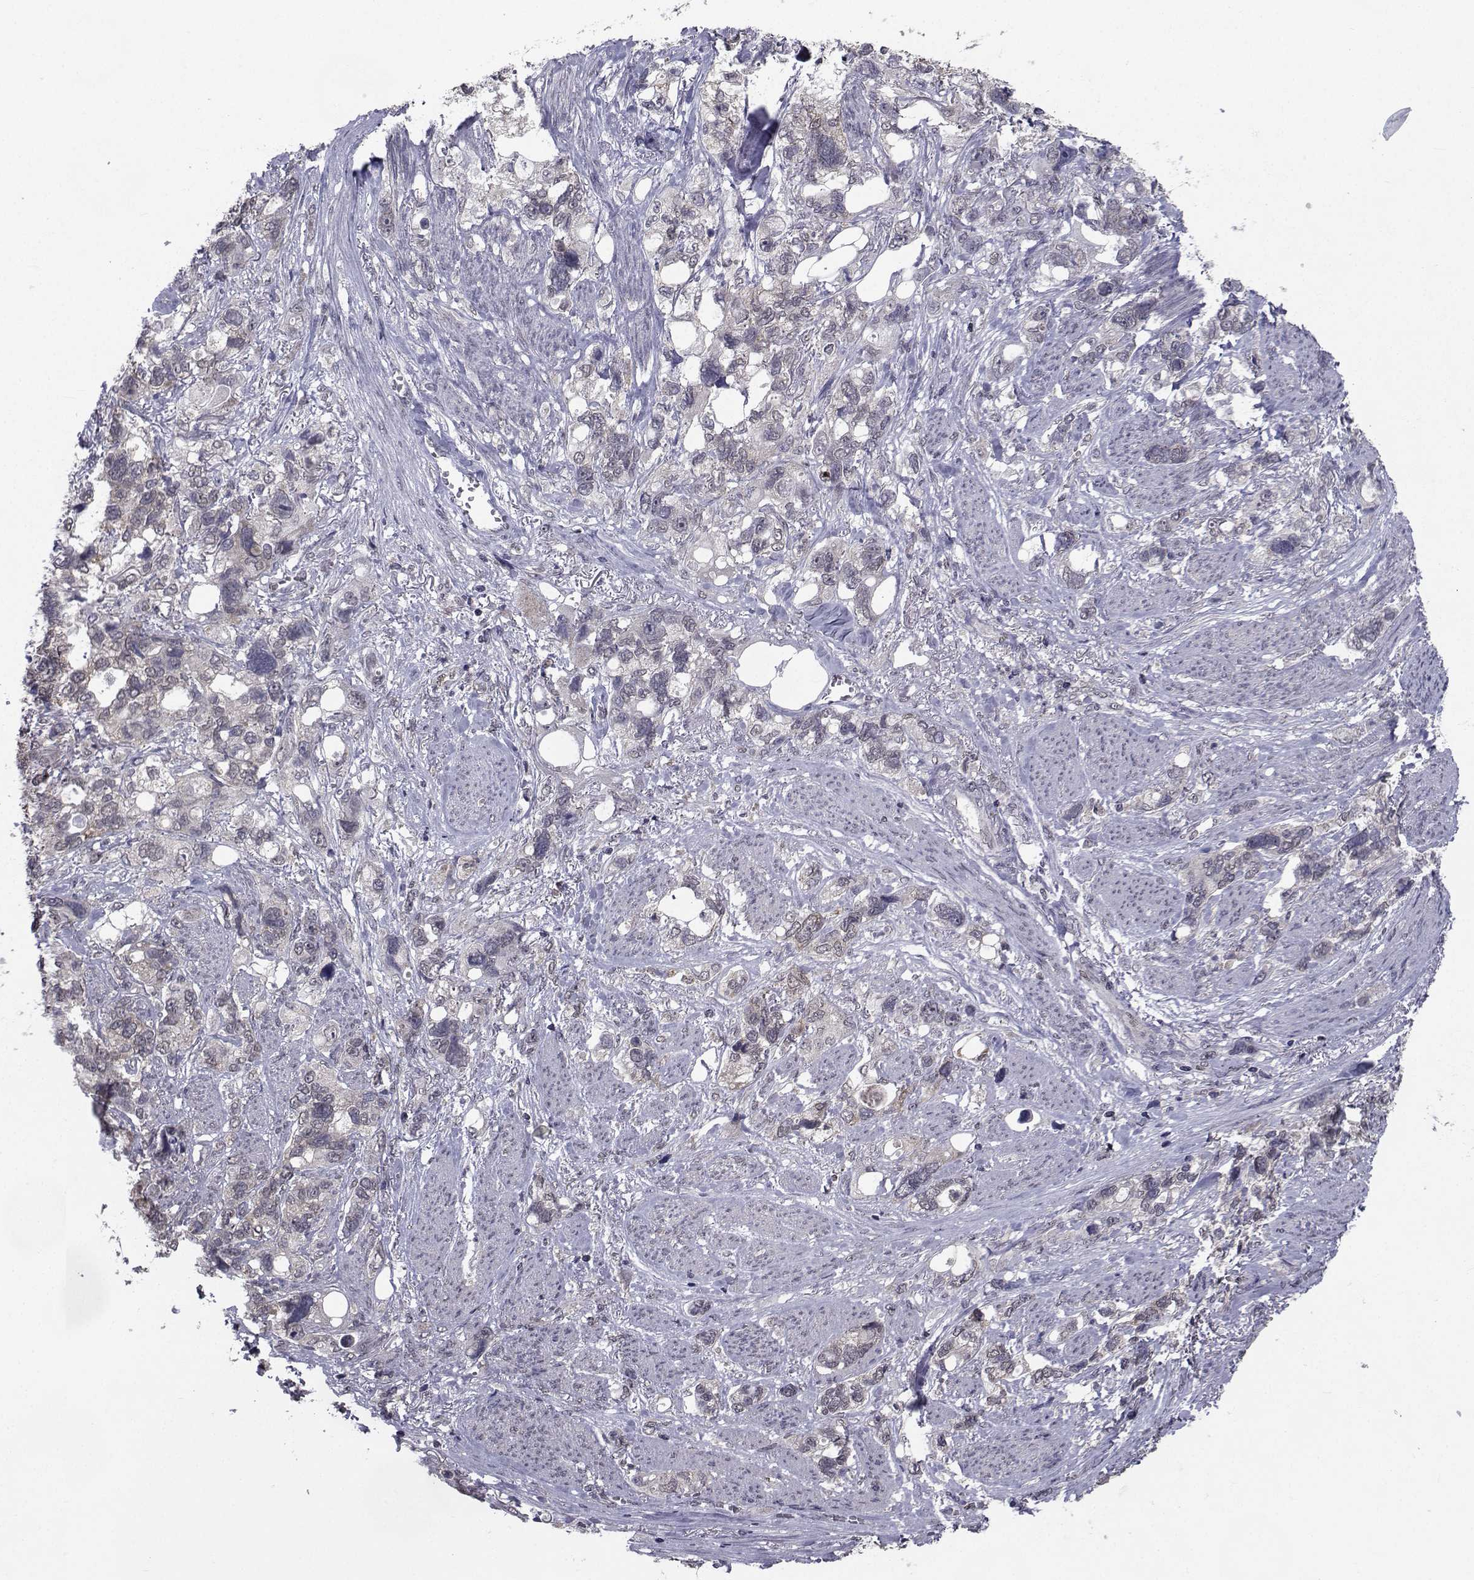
{"staining": {"intensity": "negative", "quantity": "none", "location": "none"}, "tissue": "stomach cancer", "cell_type": "Tumor cells", "image_type": "cancer", "snomed": [{"axis": "morphology", "description": "Adenocarcinoma, NOS"}, {"axis": "topography", "description": "Stomach, upper"}], "caption": "There is no significant expression in tumor cells of stomach adenocarcinoma.", "gene": "CYP2S1", "patient": {"sex": "female", "age": 81}}